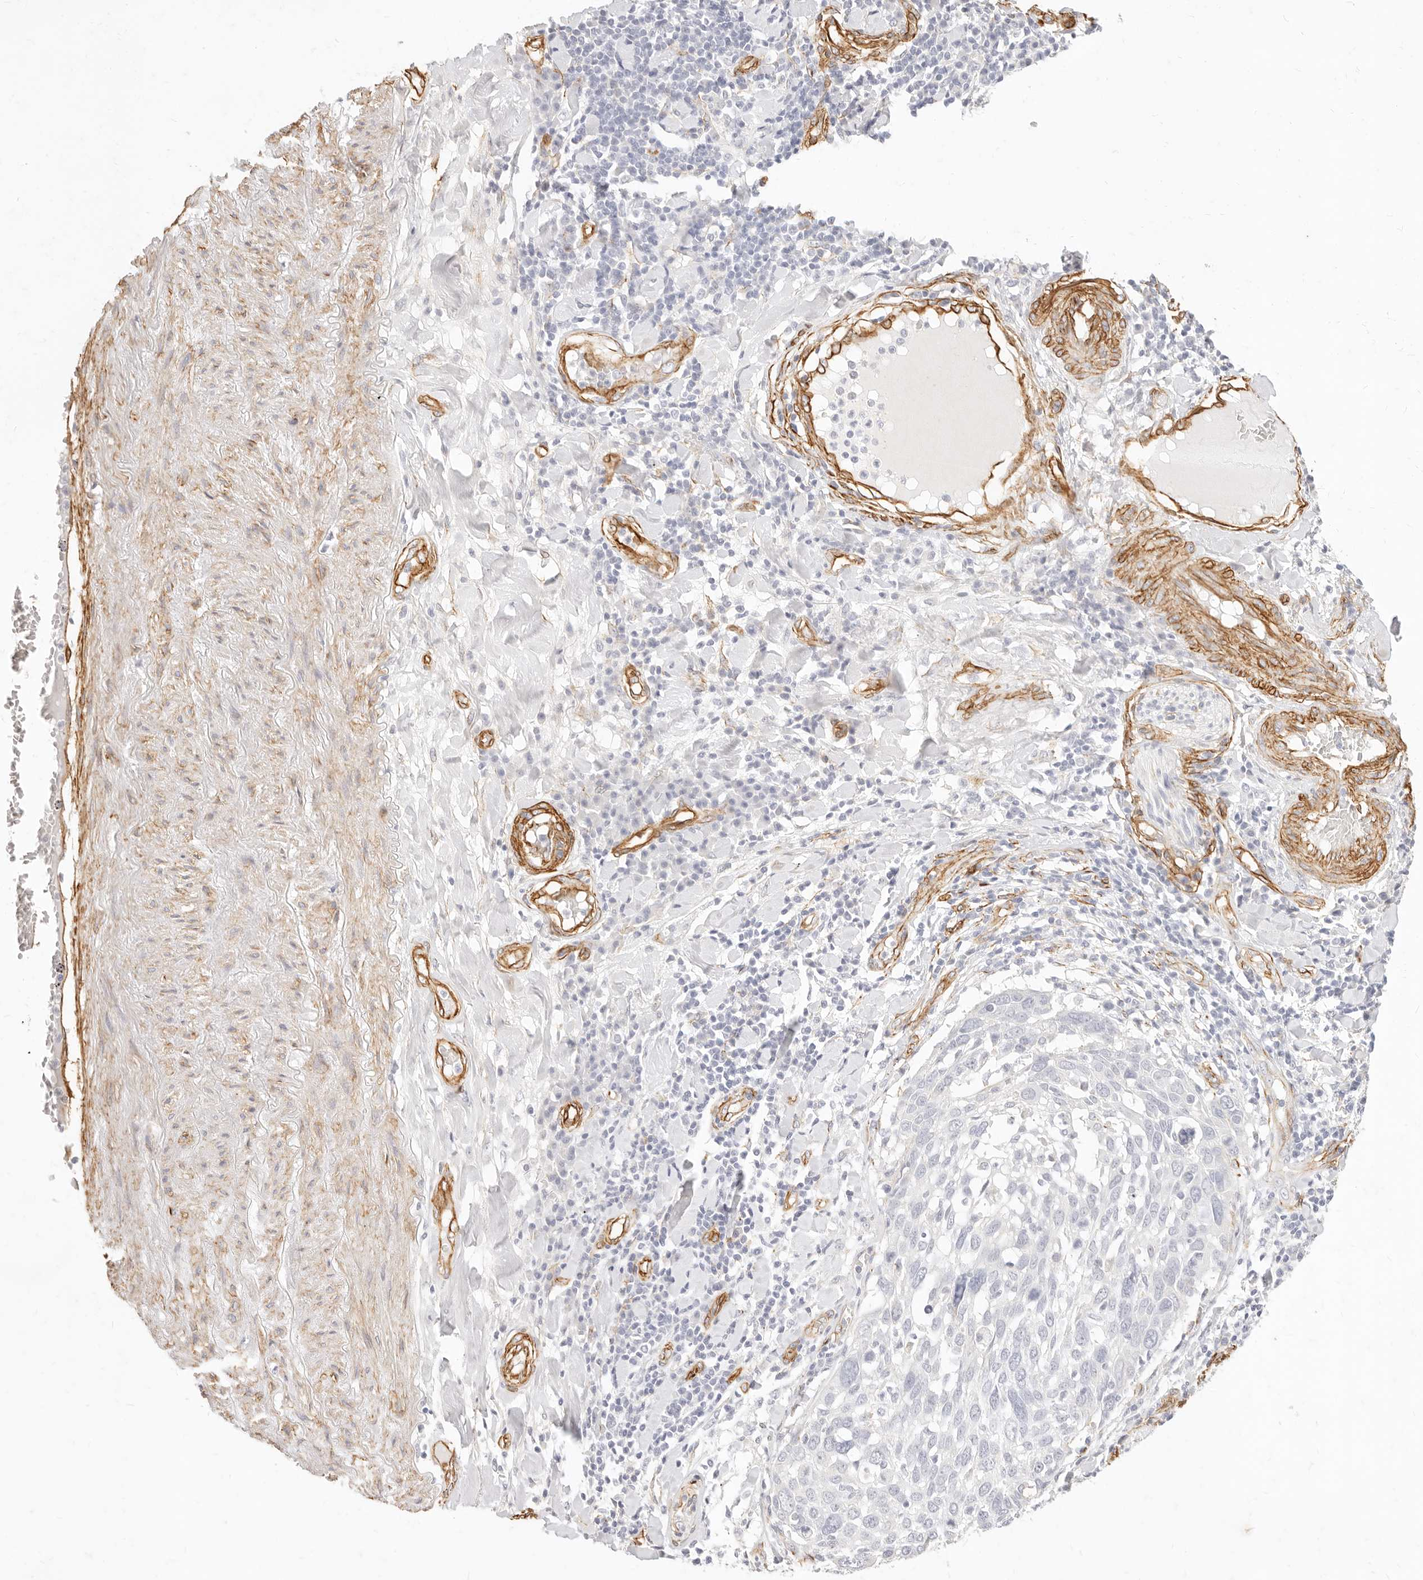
{"staining": {"intensity": "negative", "quantity": "none", "location": "none"}, "tissue": "lung cancer", "cell_type": "Tumor cells", "image_type": "cancer", "snomed": [{"axis": "morphology", "description": "Squamous cell carcinoma, NOS"}, {"axis": "topography", "description": "Lung"}], "caption": "A high-resolution image shows IHC staining of lung squamous cell carcinoma, which shows no significant positivity in tumor cells.", "gene": "NUS1", "patient": {"sex": "male", "age": 65}}